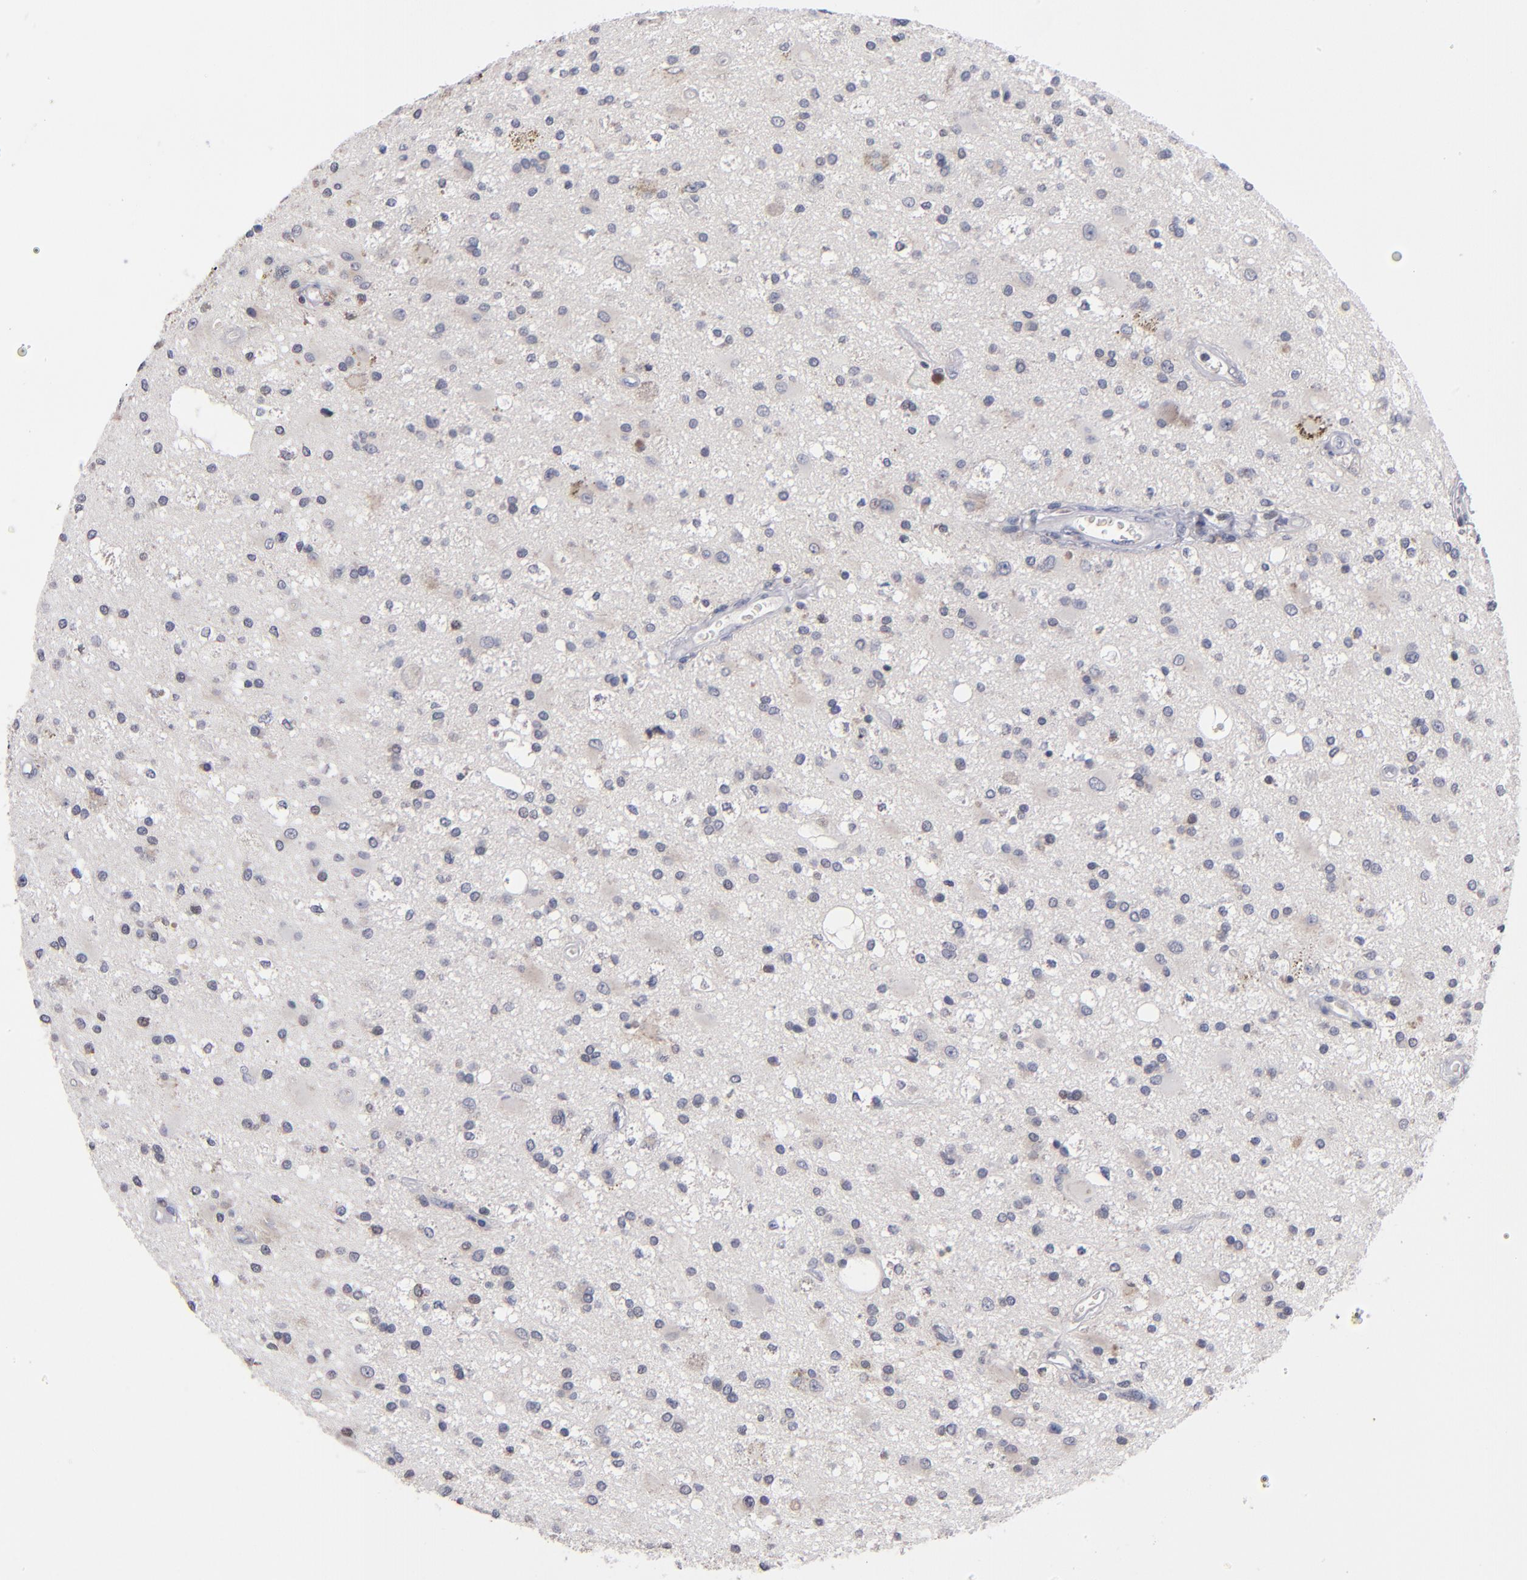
{"staining": {"intensity": "weak", "quantity": "<25%", "location": "cytoplasmic/membranous"}, "tissue": "glioma", "cell_type": "Tumor cells", "image_type": "cancer", "snomed": [{"axis": "morphology", "description": "Glioma, malignant, Low grade"}, {"axis": "topography", "description": "Brain"}], "caption": "Tumor cells show no significant protein positivity in malignant low-grade glioma. The staining is performed using DAB (3,3'-diaminobenzidine) brown chromogen with nuclei counter-stained in using hematoxylin.", "gene": "ODF2", "patient": {"sex": "male", "age": 58}}